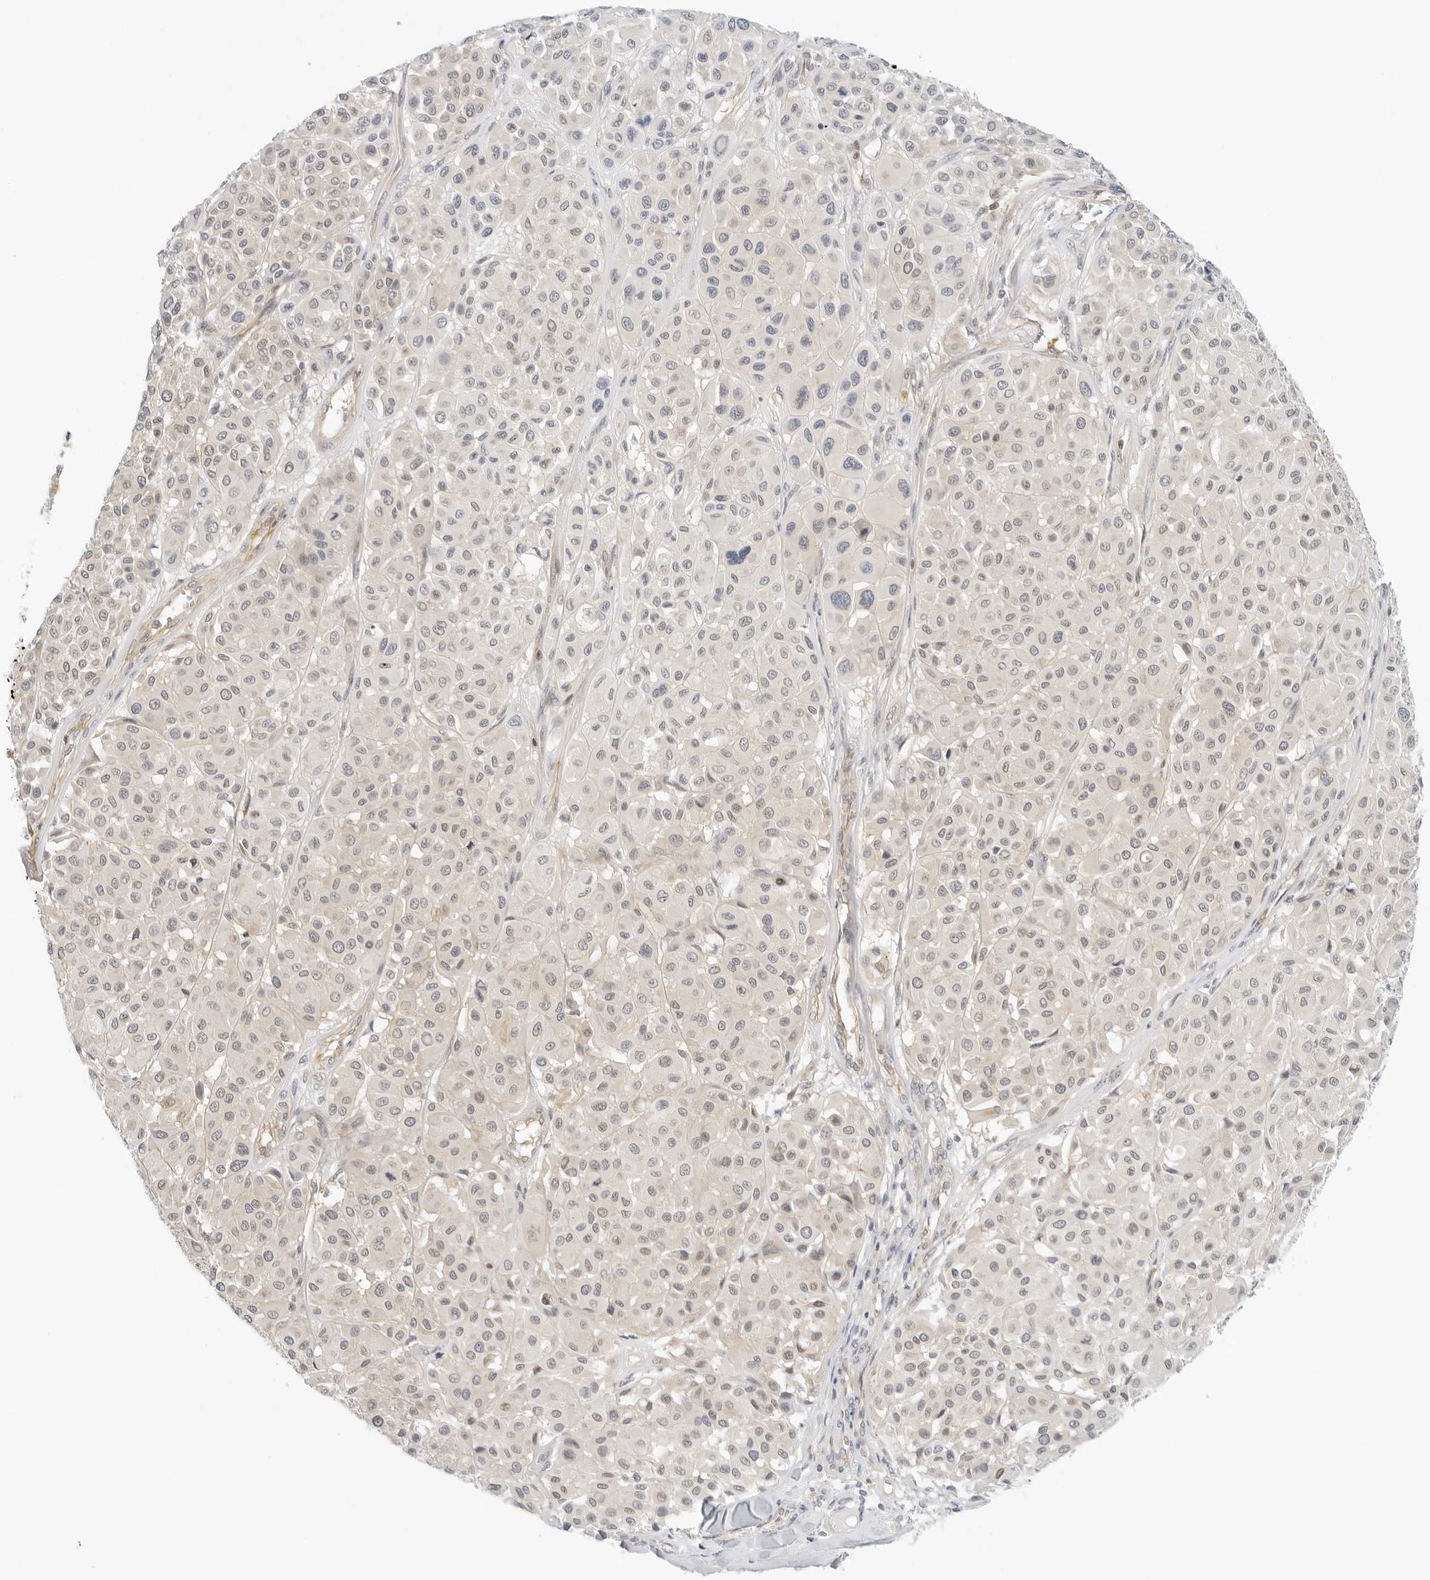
{"staining": {"intensity": "negative", "quantity": "none", "location": "none"}, "tissue": "melanoma", "cell_type": "Tumor cells", "image_type": "cancer", "snomed": [{"axis": "morphology", "description": "Malignant melanoma, Metastatic site"}, {"axis": "topography", "description": "Soft tissue"}], "caption": "Immunohistochemical staining of human malignant melanoma (metastatic site) exhibits no significant expression in tumor cells.", "gene": "OSCP1", "patient": {"sex": "male", "age": 41}}